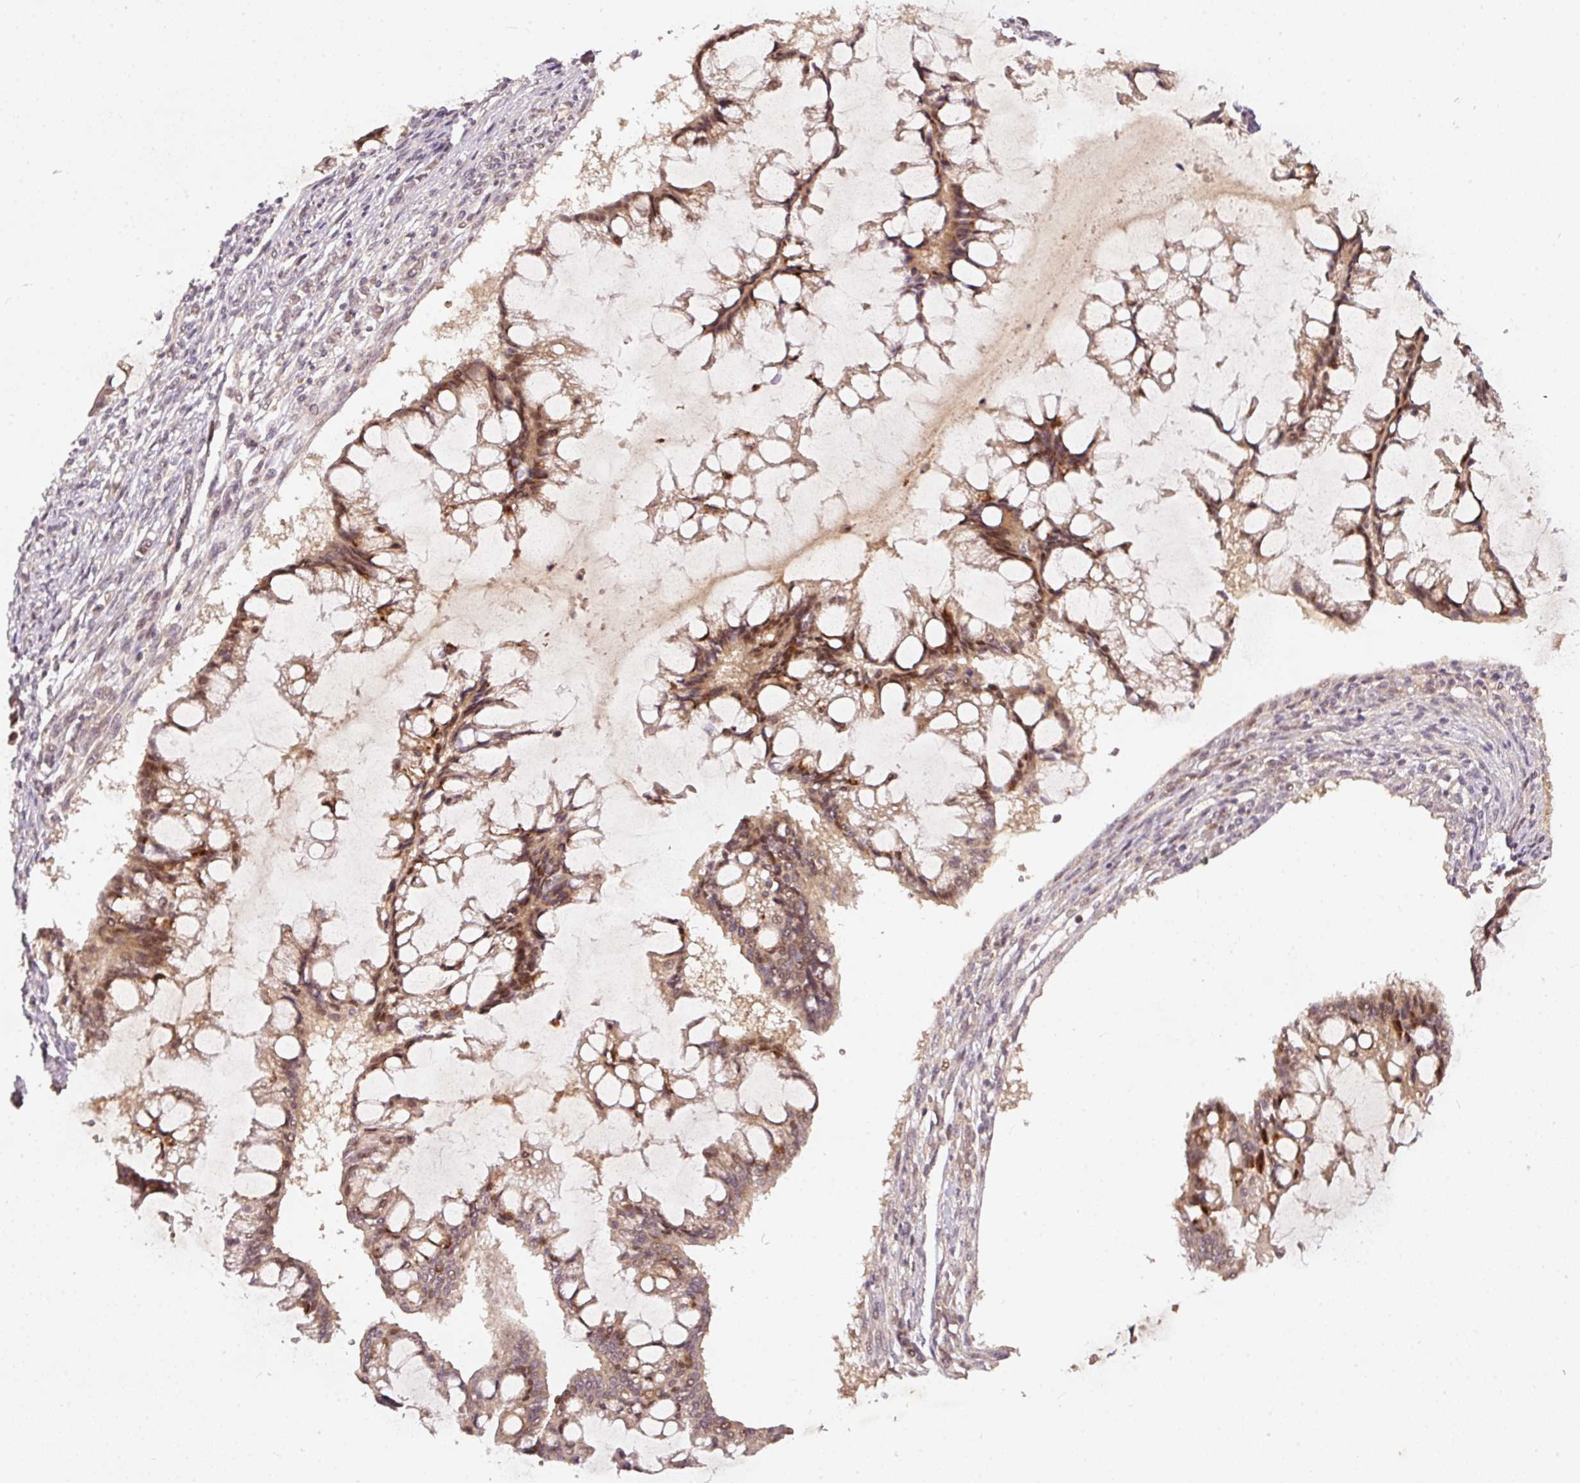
{"staining": {"intensity": "moderate", "quantity": ">75%", "location": "cytoplasmic/membranous,nuclear"}, "tissue": "ovarian cancer", "cell_type": "Tumor cells", "image_type": "cancer", "snomed": [{"axis": "morphology", "description": "Cystadenocarcinoma, mucinous, NOS"}, {"axis": "topography", "description": "Ovary"}], "caption": "Ovarian cancer was stained to show a protein in brown. There is medium levels of moderate cytoplasmic/membranous and nuclear expression in approximately >75% of tumor cells.", "gene": "PCDHB1", "patient": {"sex": "female", "age": 73}}